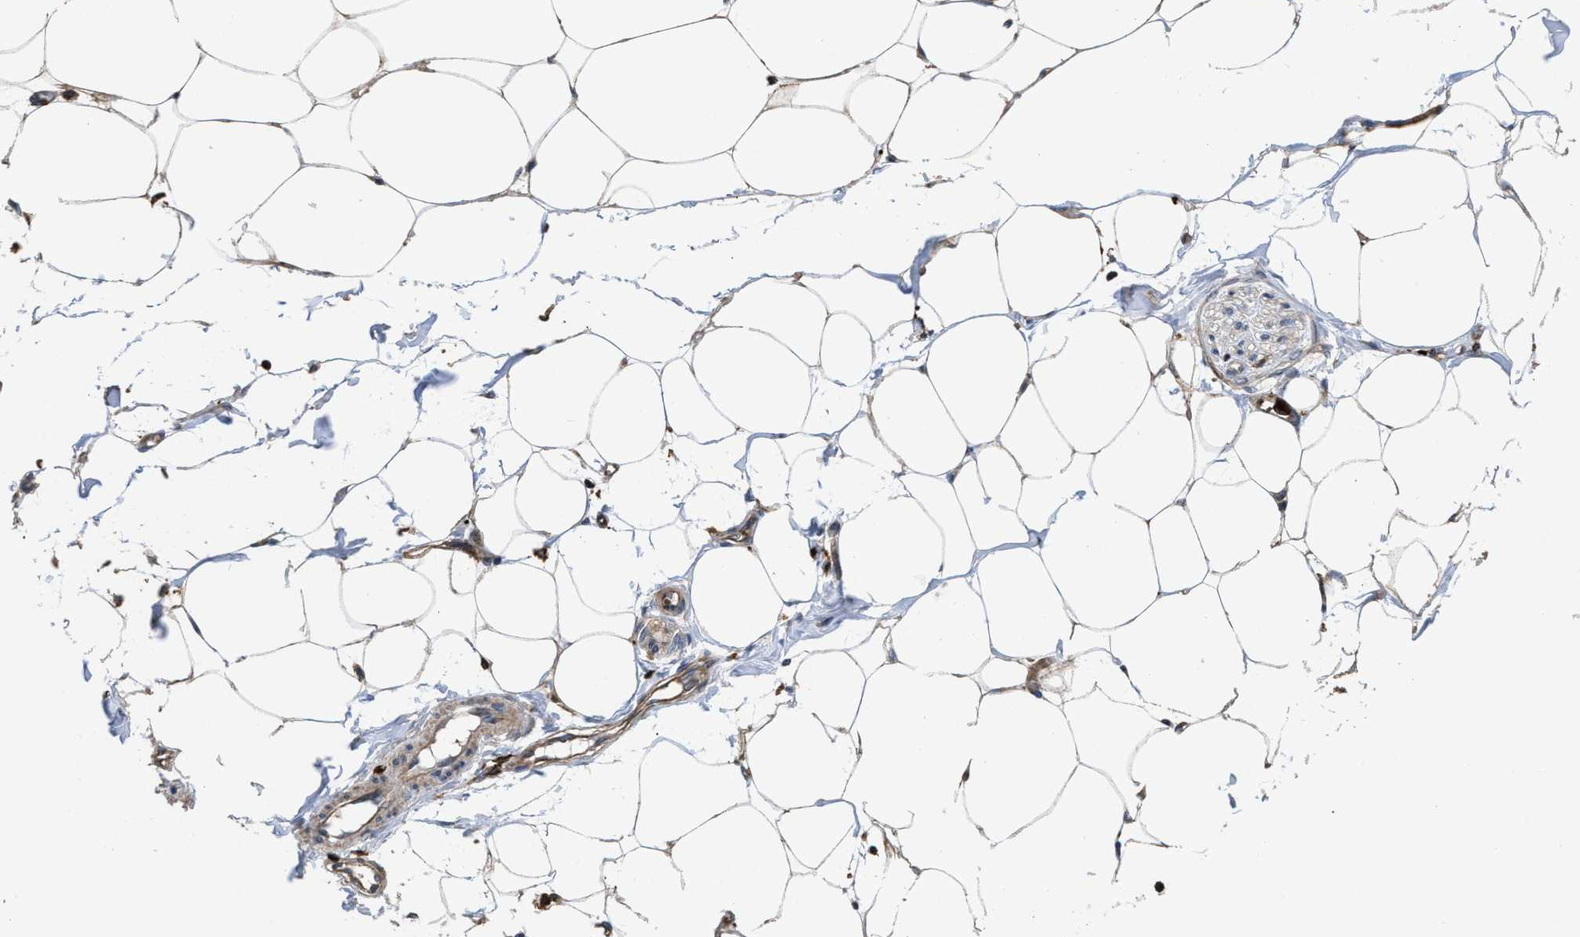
{"staining": {"intensity": "moderate", "quantity": ">75%", "location": "cytoplasmic/membranous"}, "tissue": "adipose tissue", "cell_type": "Adipocytes", "image_type": "normal", "snomed": [{"axis": "morphology", "description": "Normal tissue, NOS"}, {"axis": "morphology", "description": "Adenocarcinoma, NOS"}, {"axis": "topography", "description": "Colon"}, {"axis": "topography", "description": "Peripheral nerve tissue"}], "caption": "DAB (3,3'-diaminobenzidine) immunohistochemical staining of benign adipose tissue shows moderate cytoplasmic/membranous protein staining in about >75% of adipocytes.", "gene": "PTPRE", "patient": {"sex": "male", "age": 14}}